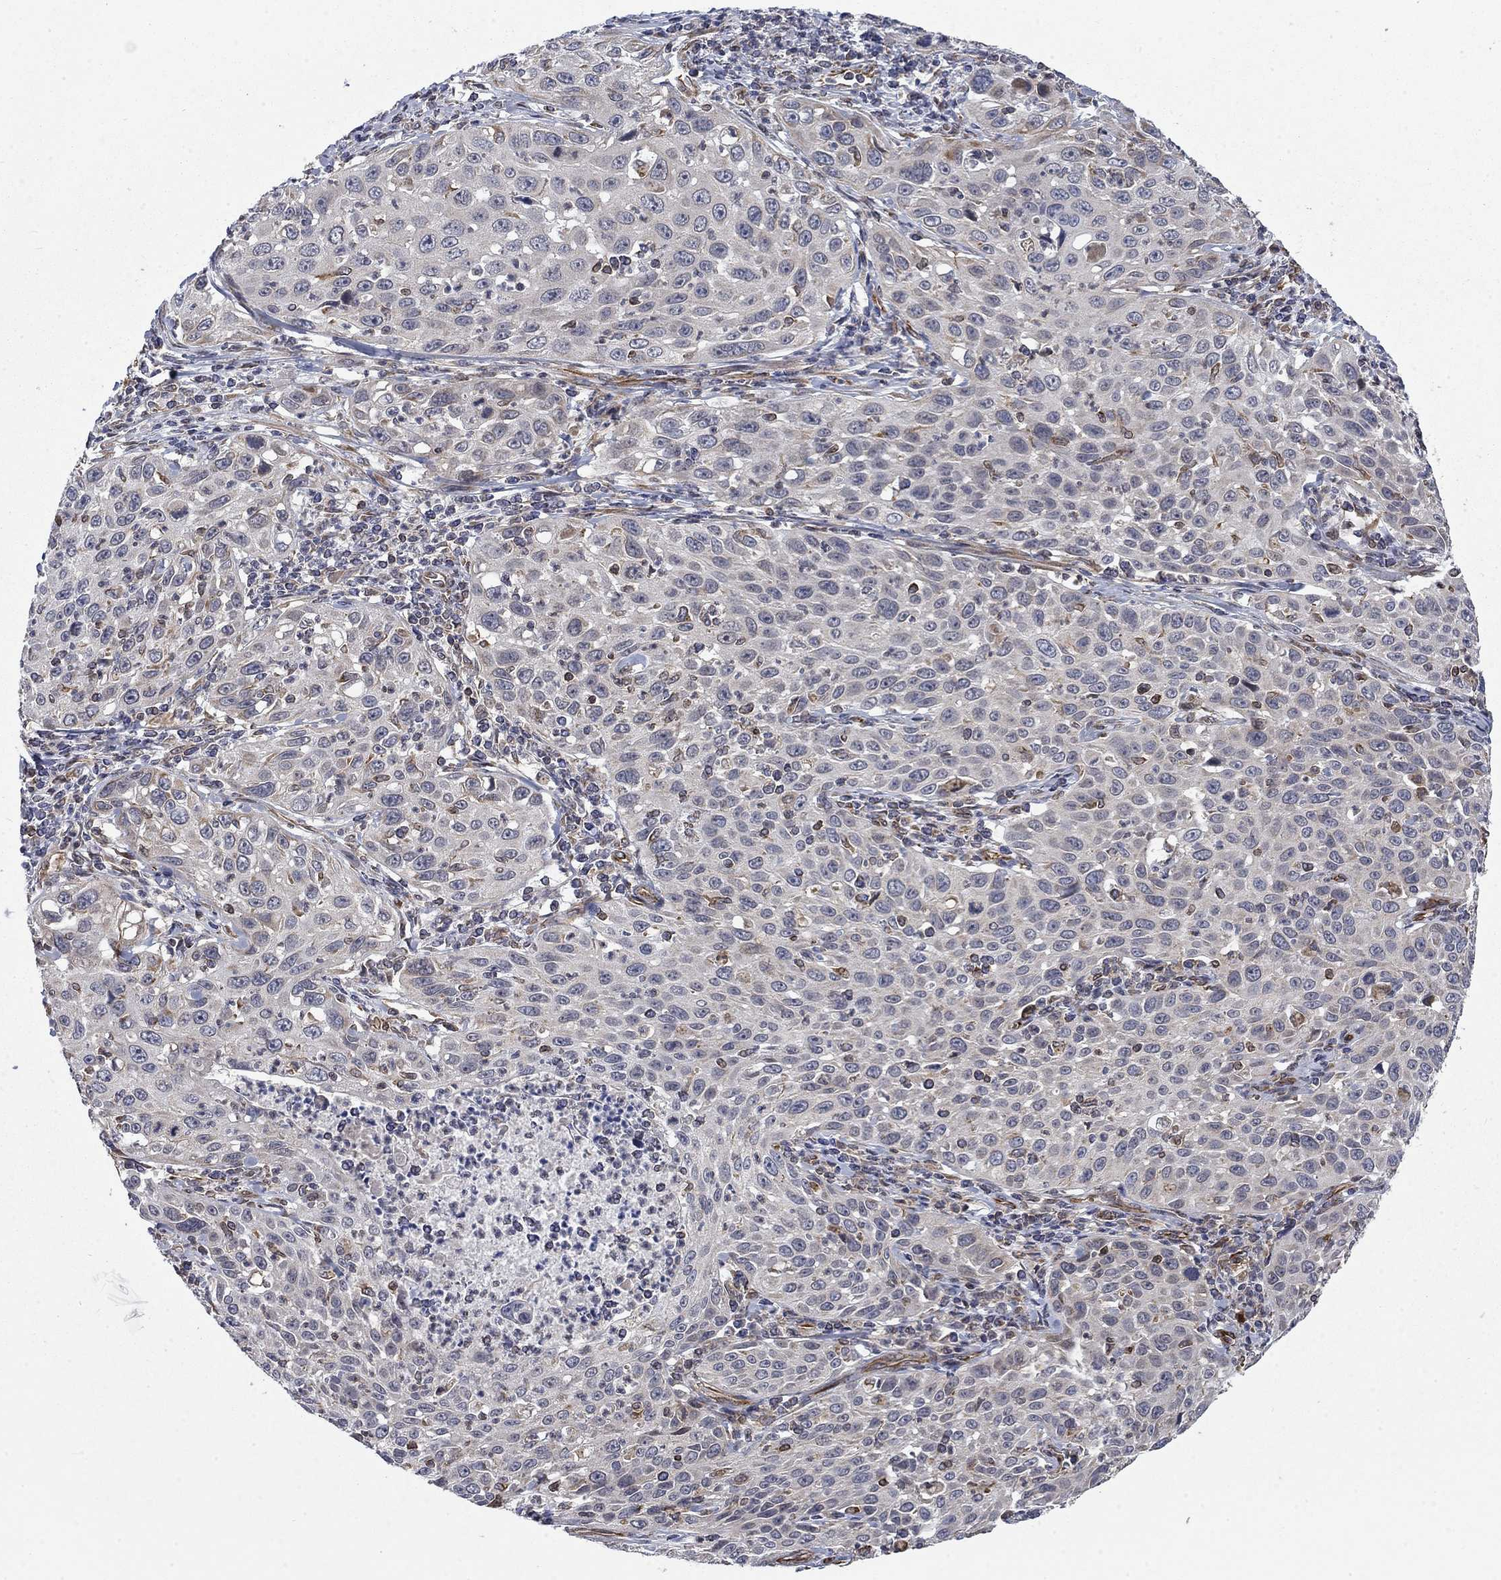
{"staining": {"intensity": "negative", "quantity": "none", "location": "none"}, "tissue": "cervical cancer", "cell_type": "Tumor cells", "image_type": "cancer", "snomed": [{"axis": "morphology", "description": "Squamous cell carcinoma, NOS"}, {"axis": "topography", "description": "Cervix"}], "caption": "There is no significant expression in tumor cells of cervical squamous cell carcinoma.", "gene": "NDUFC1", "patient": {"sex": "female", "age": 26}}